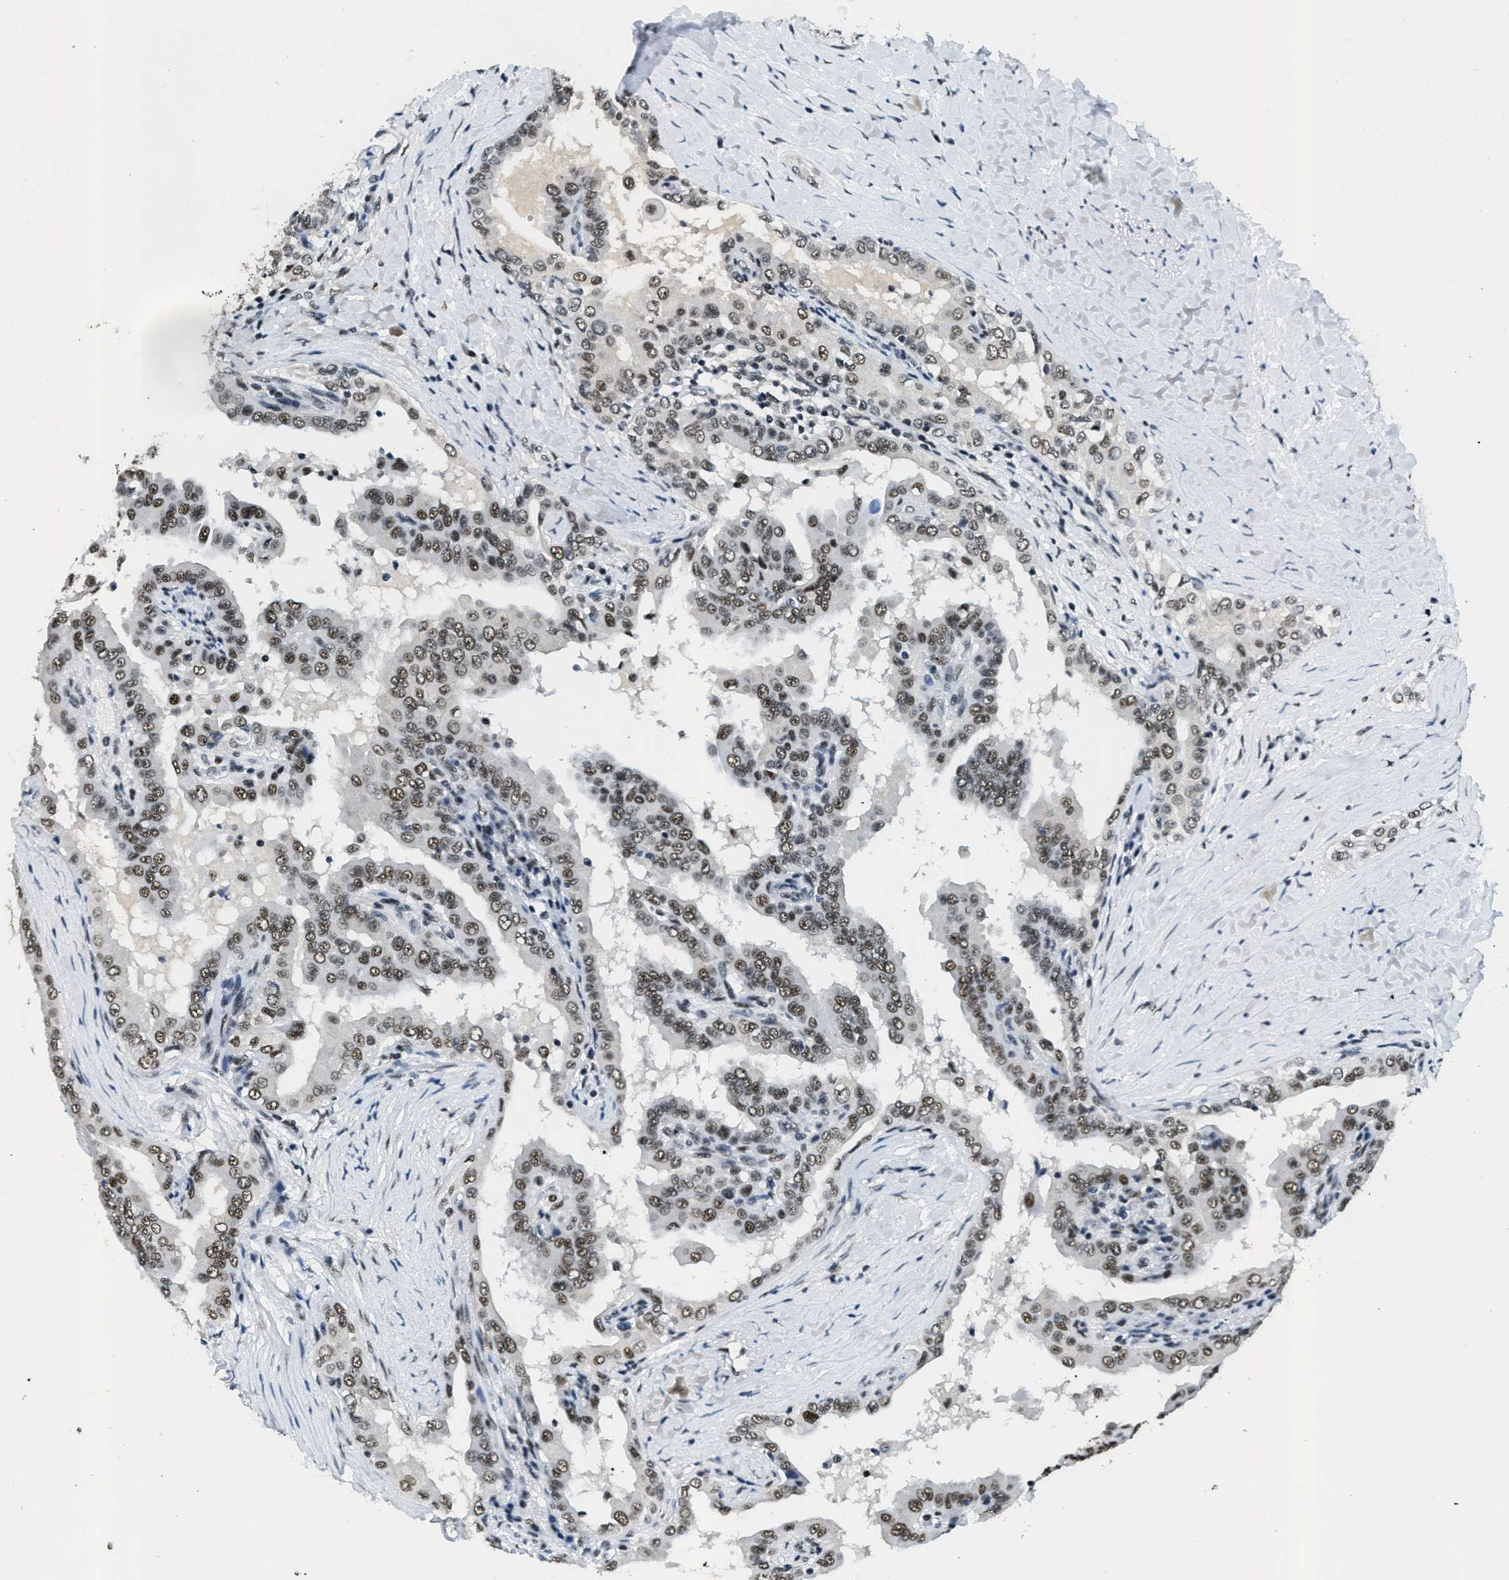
{"staining": {"intensity": "moderate", "quantity": ">75%", "location": "nuclear"}, "tissue": "thyroid cancer", "cell_type": "Tumor cells", "image_type": "cancer", "snomed": [{"axis": "morphology", "description": "Papillary adenocarcinoma, NOS"}, {"axis": "topography", "description": "Thyroid gland"}], "caption": "Human thyroid cancer stained for a protein (brown) reveals moderate nuclear positive expression in about >75% of tumor cells.", "gene": "SSB", "patient": {"sex": "male", "age": 33}}